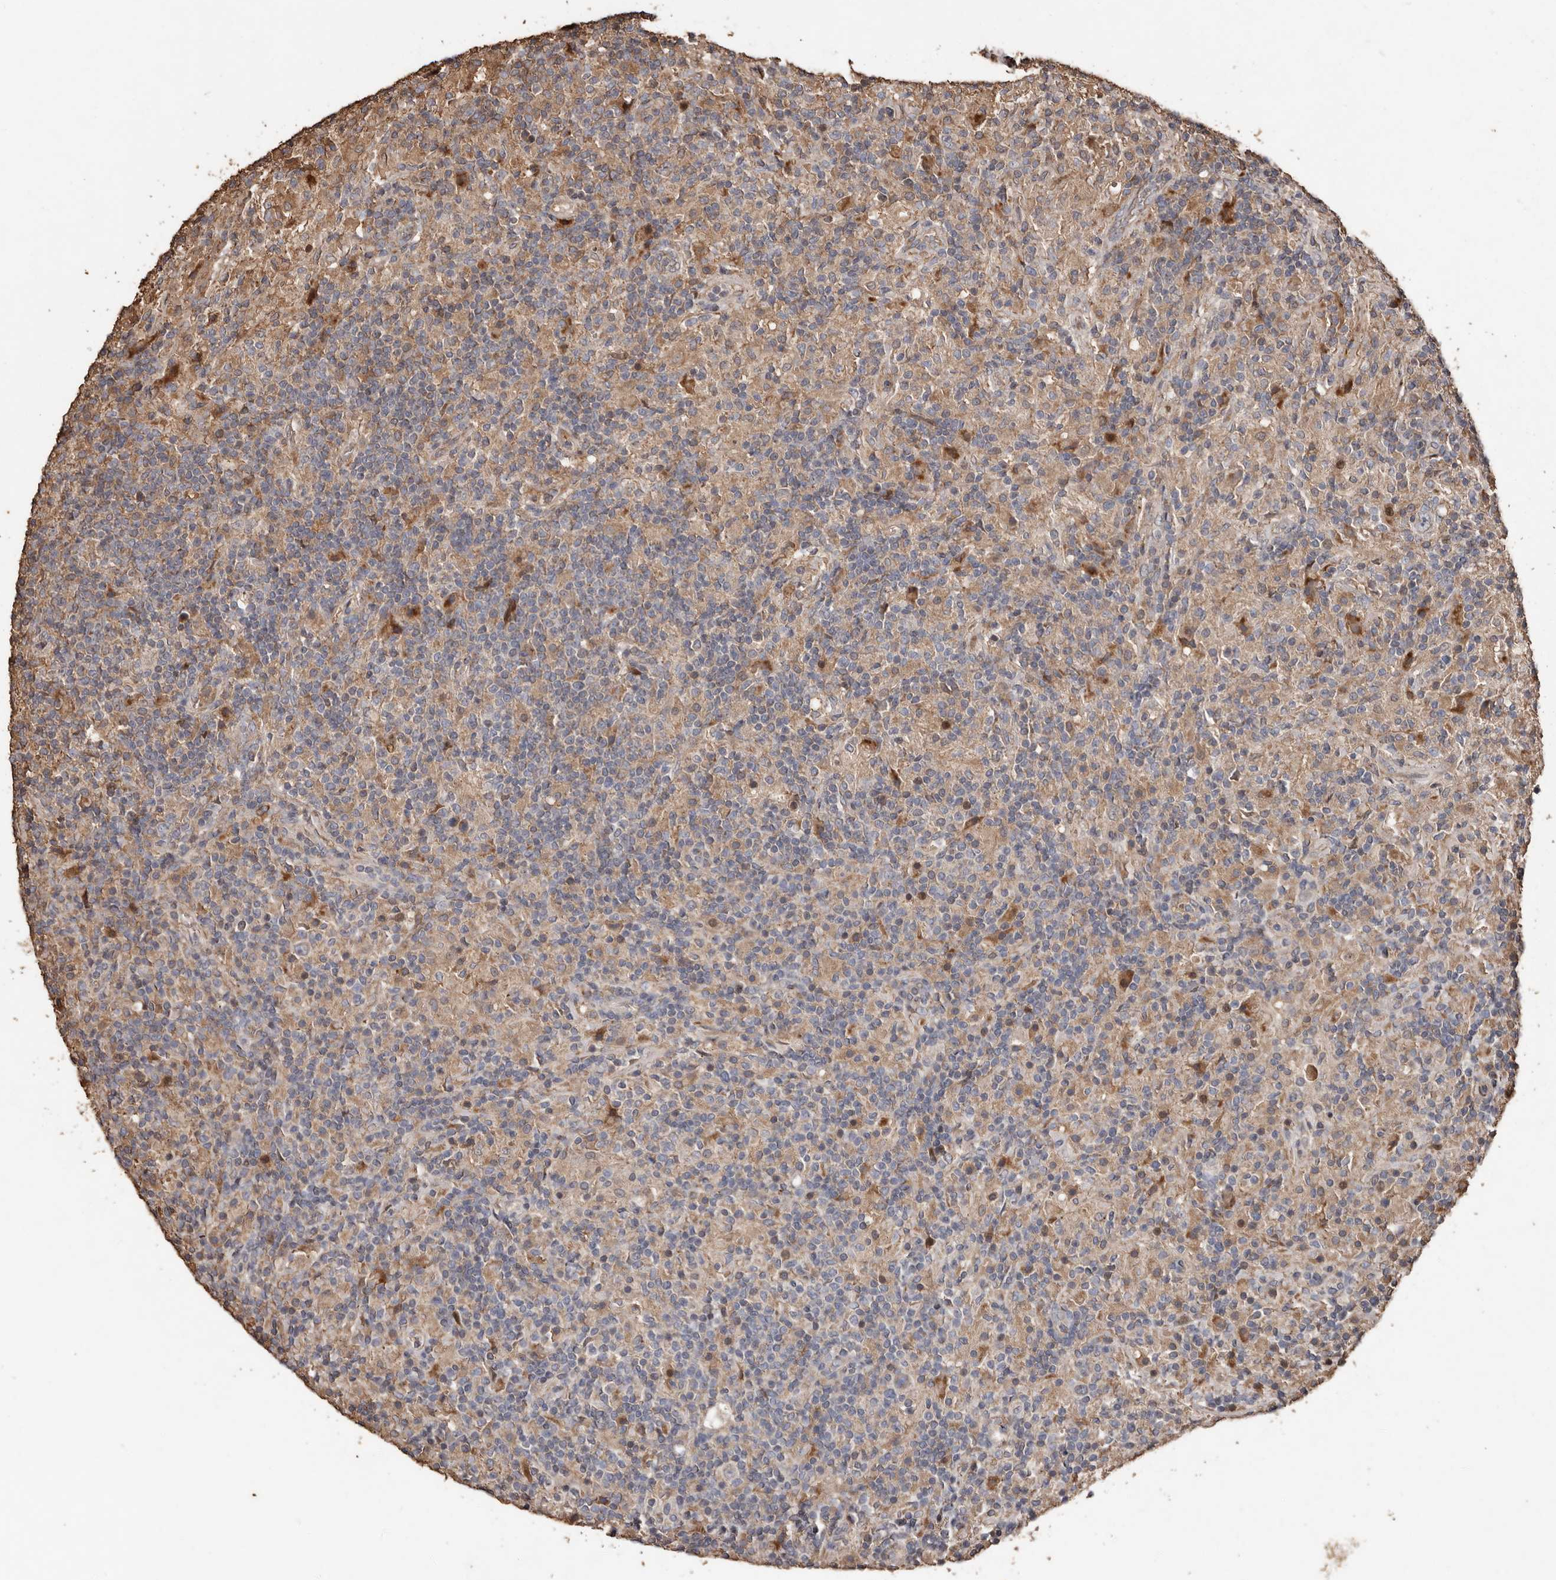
{"staining": {"intensity": "weak", "quantity": "<25%", "location": "cytoplasmic/membranous"}, "tissue": "lymphoma", "cell_type": "Tumor cells", "image_type": "cancer", "snomed": [{"axis": "morphology", "description": "Hodgkin's disease, NOS"}, {"axis": "topography", "description": "Lymph node"}], "caption": "Tumor cells are negative for brown protein staining in lymphoma. (DAB (3,3'-diaminobenzidine) immunohistochemistry, high magnification).", "gene": "RANBP17", "patient": {"sex": "male", "age": 70}}